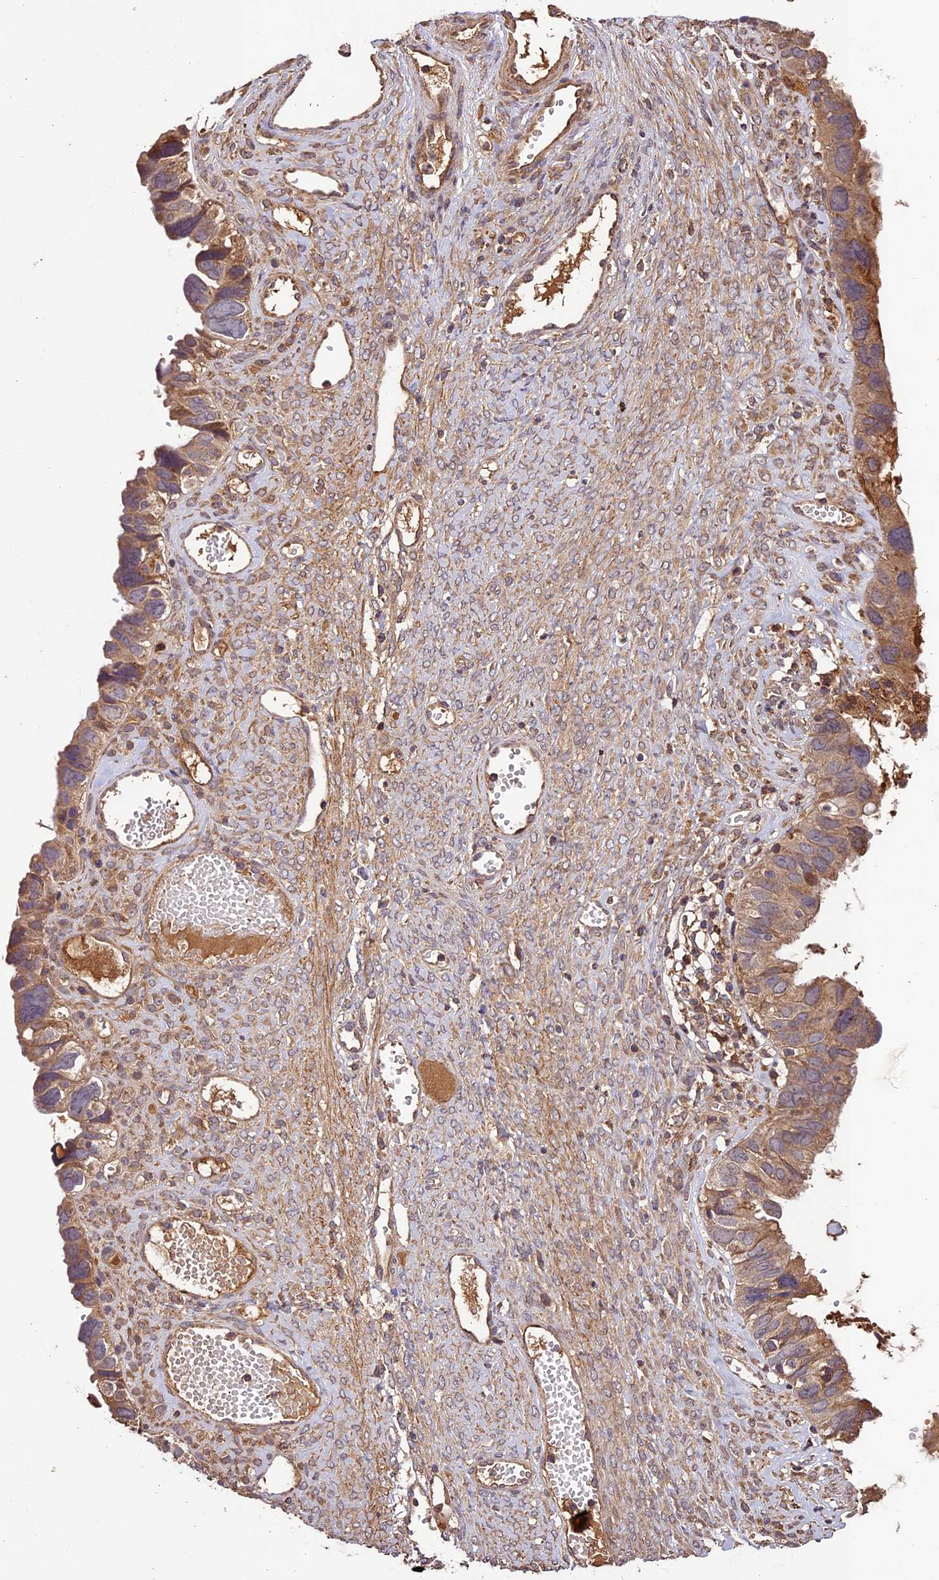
{"staining": {"intensity": "moderate", "quantity": "25%-75%", "location": "cytoplasmic/membranous"}, "tissue": "ovarian cancer", "cell_type": "Tumor cells", "image_type": "cancer", "snomed": [{"axis": "morphology", "description": "Cystadenocarcinoma, serous, NOS"}, {"axis": "topography", "description": "Ovary"}], "caption": "Ovarian cancer (serous cystadenocarcinoma) stained with DAB immunohistochemistry shows medium levels of moderate cytoplasmic/membranous expression in about 25%-75% of tumor cells.", "gene": "CRLF1", "patient": {"sex": "female", "age": 79}}